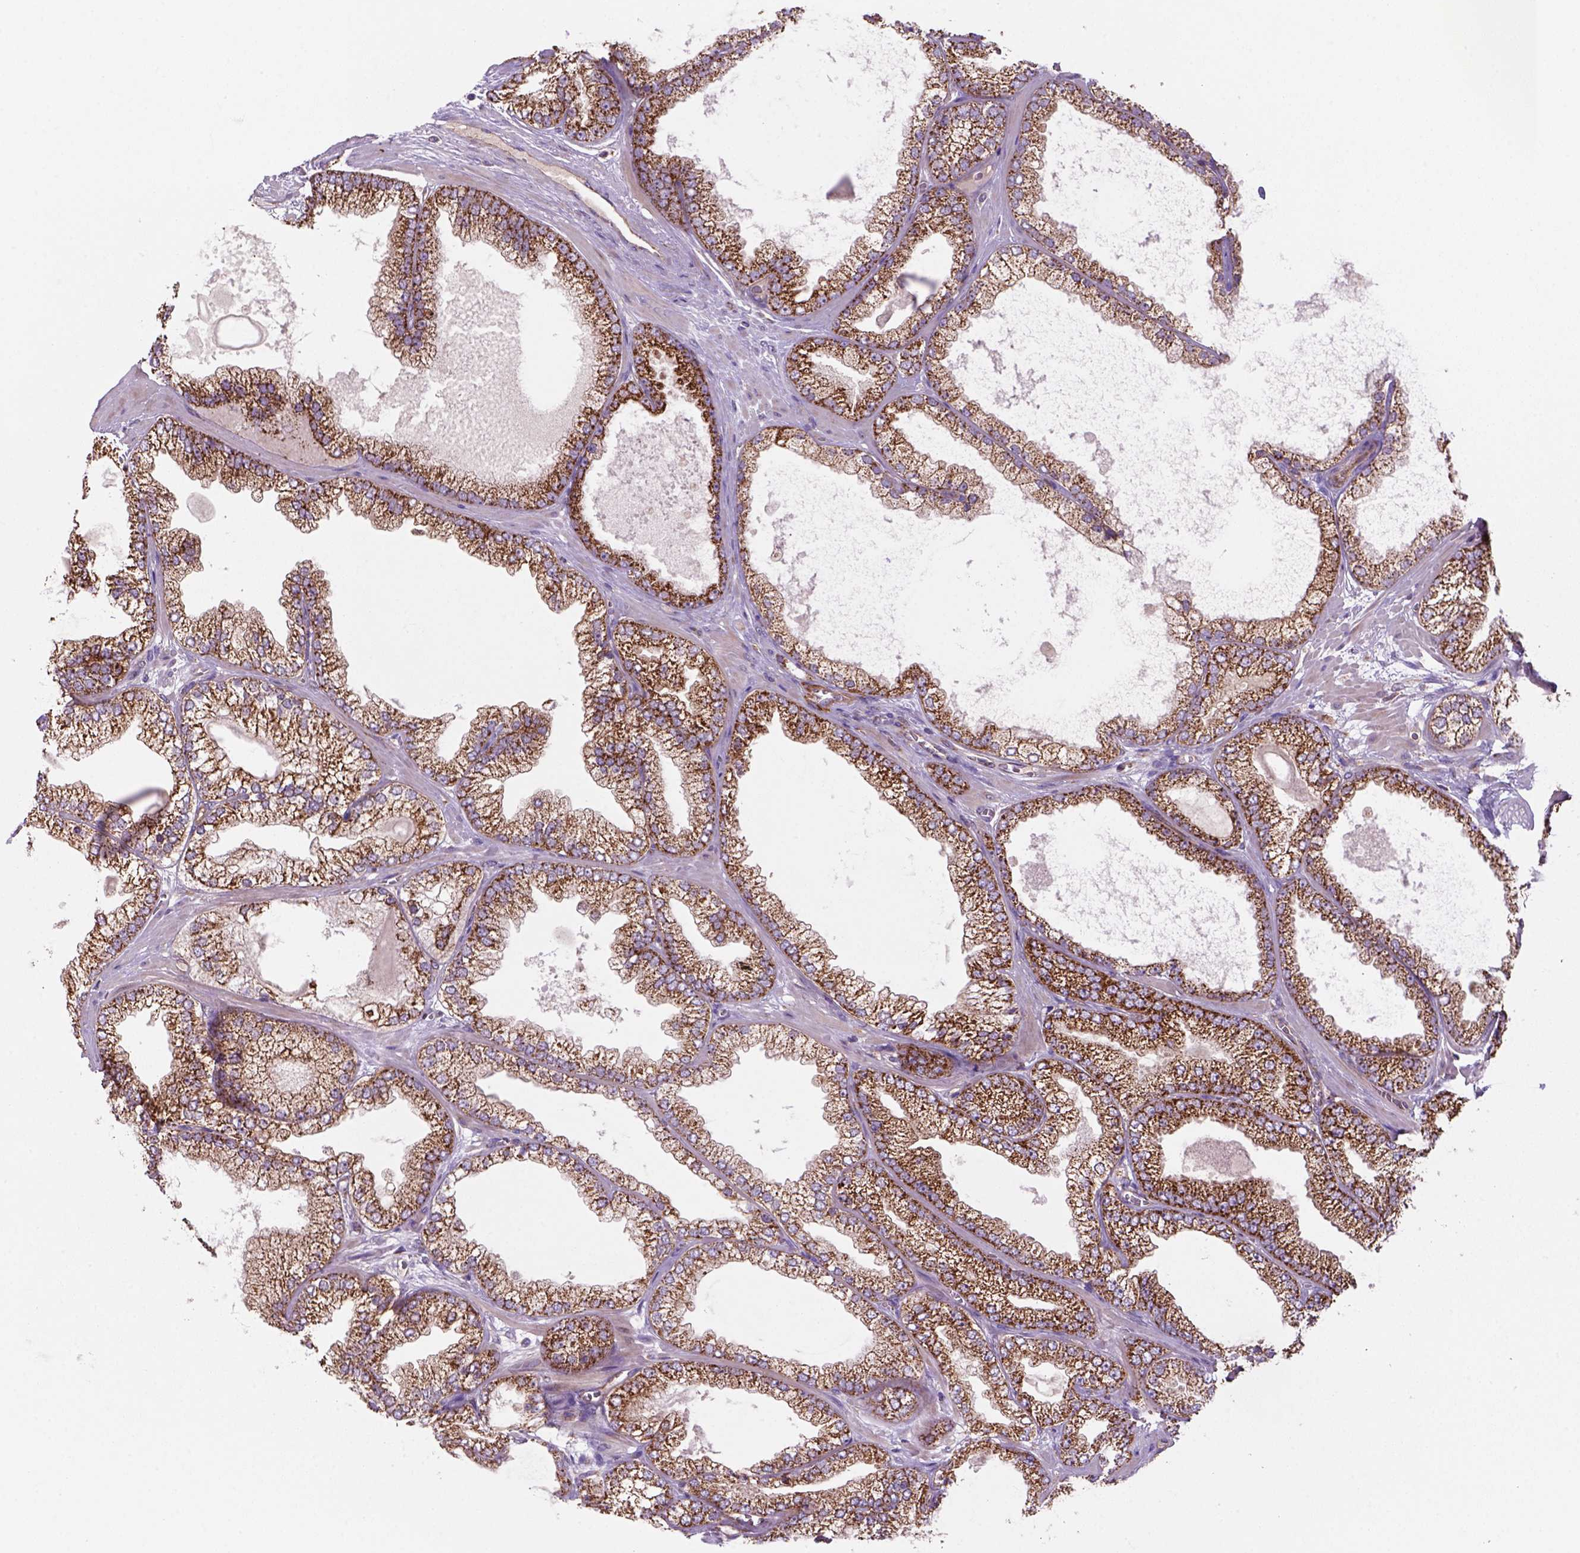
{"staining": {"intensity": "strong", "quantity": "<25%", "location": "cytoplasmic/membranous"}, "tissue": "prostate cancer", "cell_type": "Tumor cells", "image_type": "cancer", "snomed": [{"axis": "morphology", "description": "Adenocarcinoma, Low grade"}, {"axis": "topography", "description": "Prostate"}], "caption": "Immunohistochemical staining of human prostate adenocarcinoma (low-grade) exhibits medium levels of strong cytoplasmic/membranous protein positivity in approximately <25% of tumor cells. (DAB (3,3'-diaminobenzidine) = brown stain, brightfield microscopy at high magnification).", "gene": "WARS2", "patient": {"sex": "male", "age": 57}}